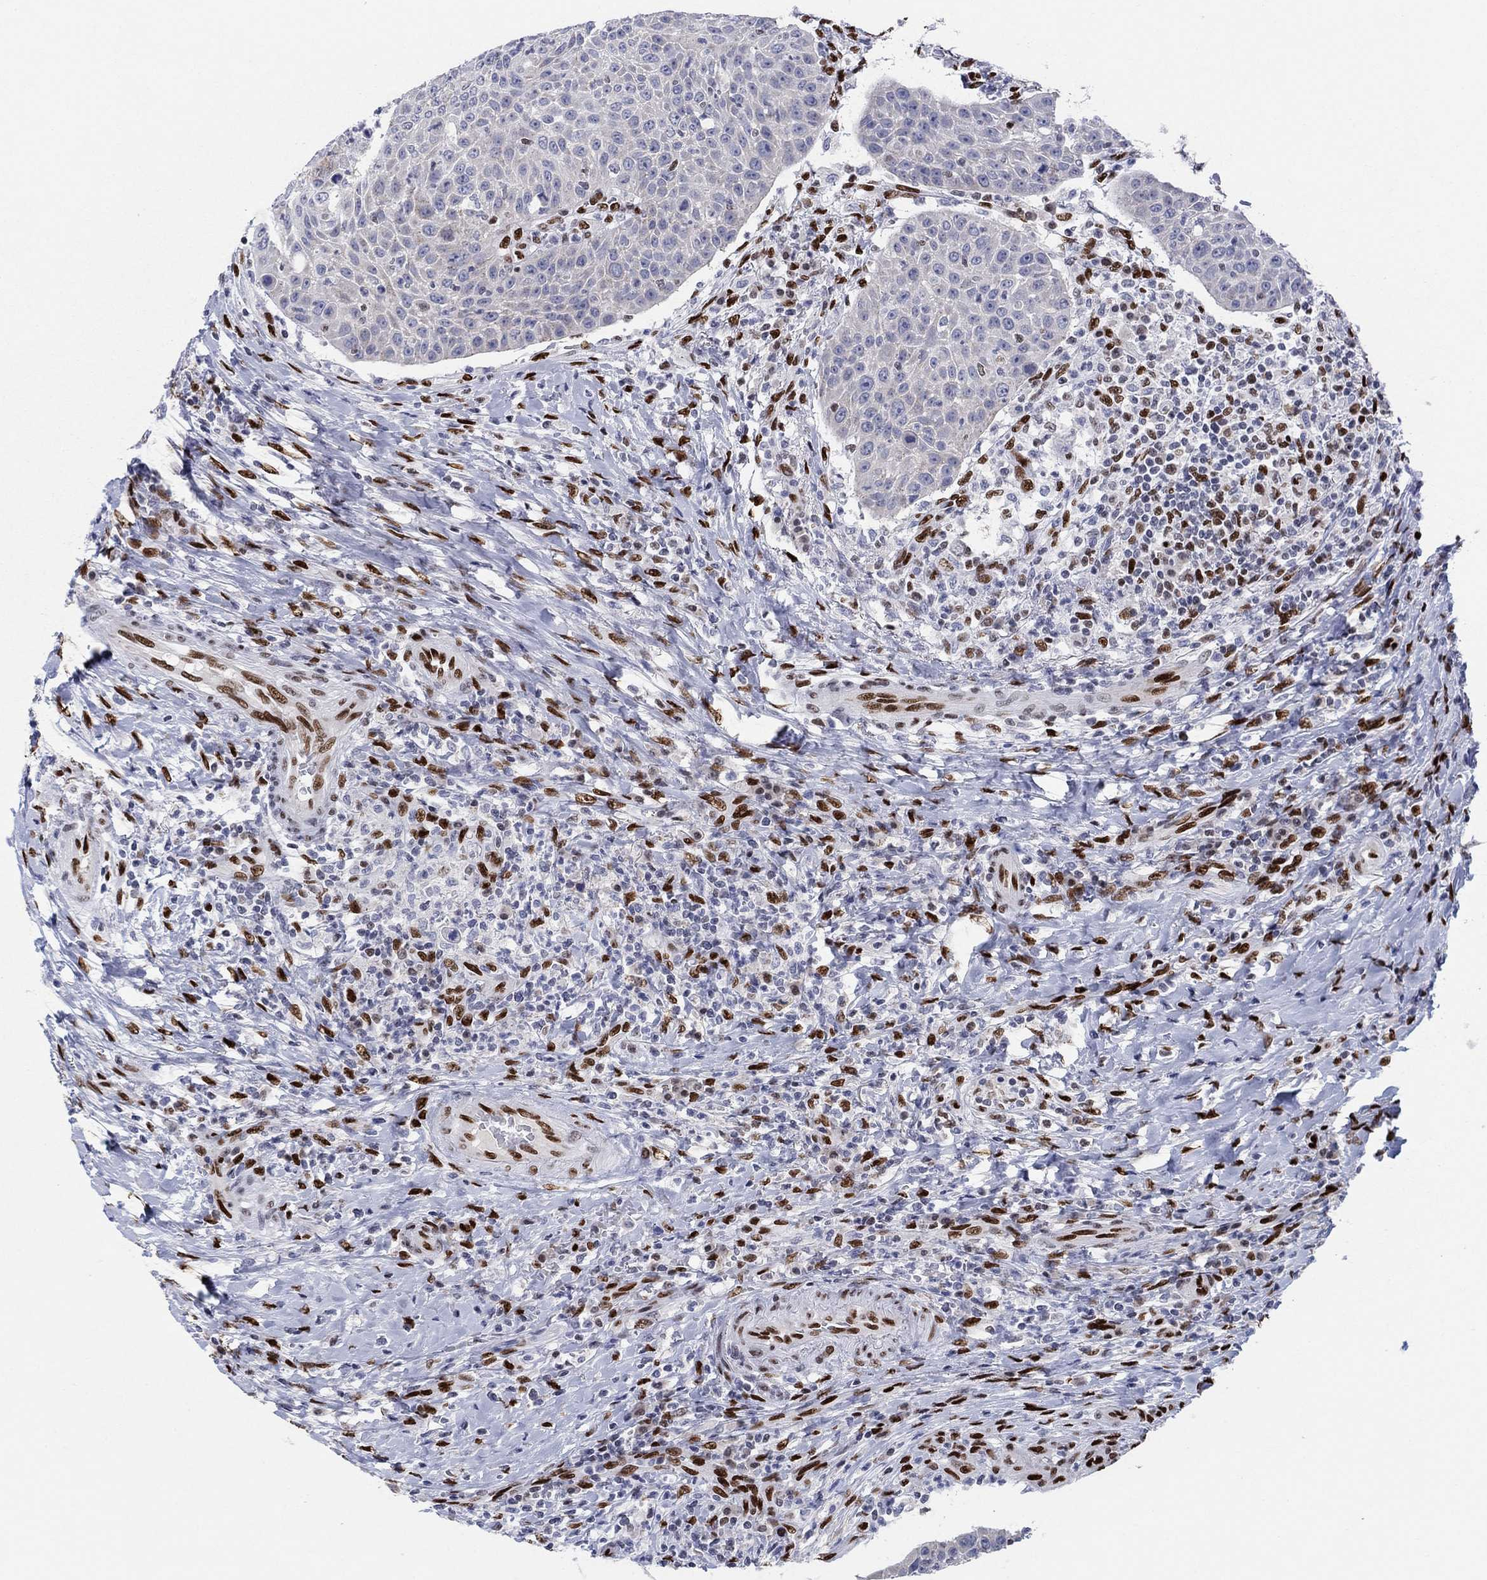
{"staining": {"intensity": "negative", "quantity": "none", "location": "none"}, "tissue": "head and neck cancer", "cell_type": "Tumor cells", "image_type": "cancer", "snomed": [{"axis": "morphology", "description": "Squamous cell carcinoma, NOS"}, {"axis": "topography", "description": "Head-Neck"}], "caption": "The micrograph demonstrates no significant positivity in tumor cells of squamous cell carcinoma (head and neck). (DAB immunohistochemistry (IHC), high magnification).", "gene": "ZEB1", "patient": {"sex": "male", "age": 69}}